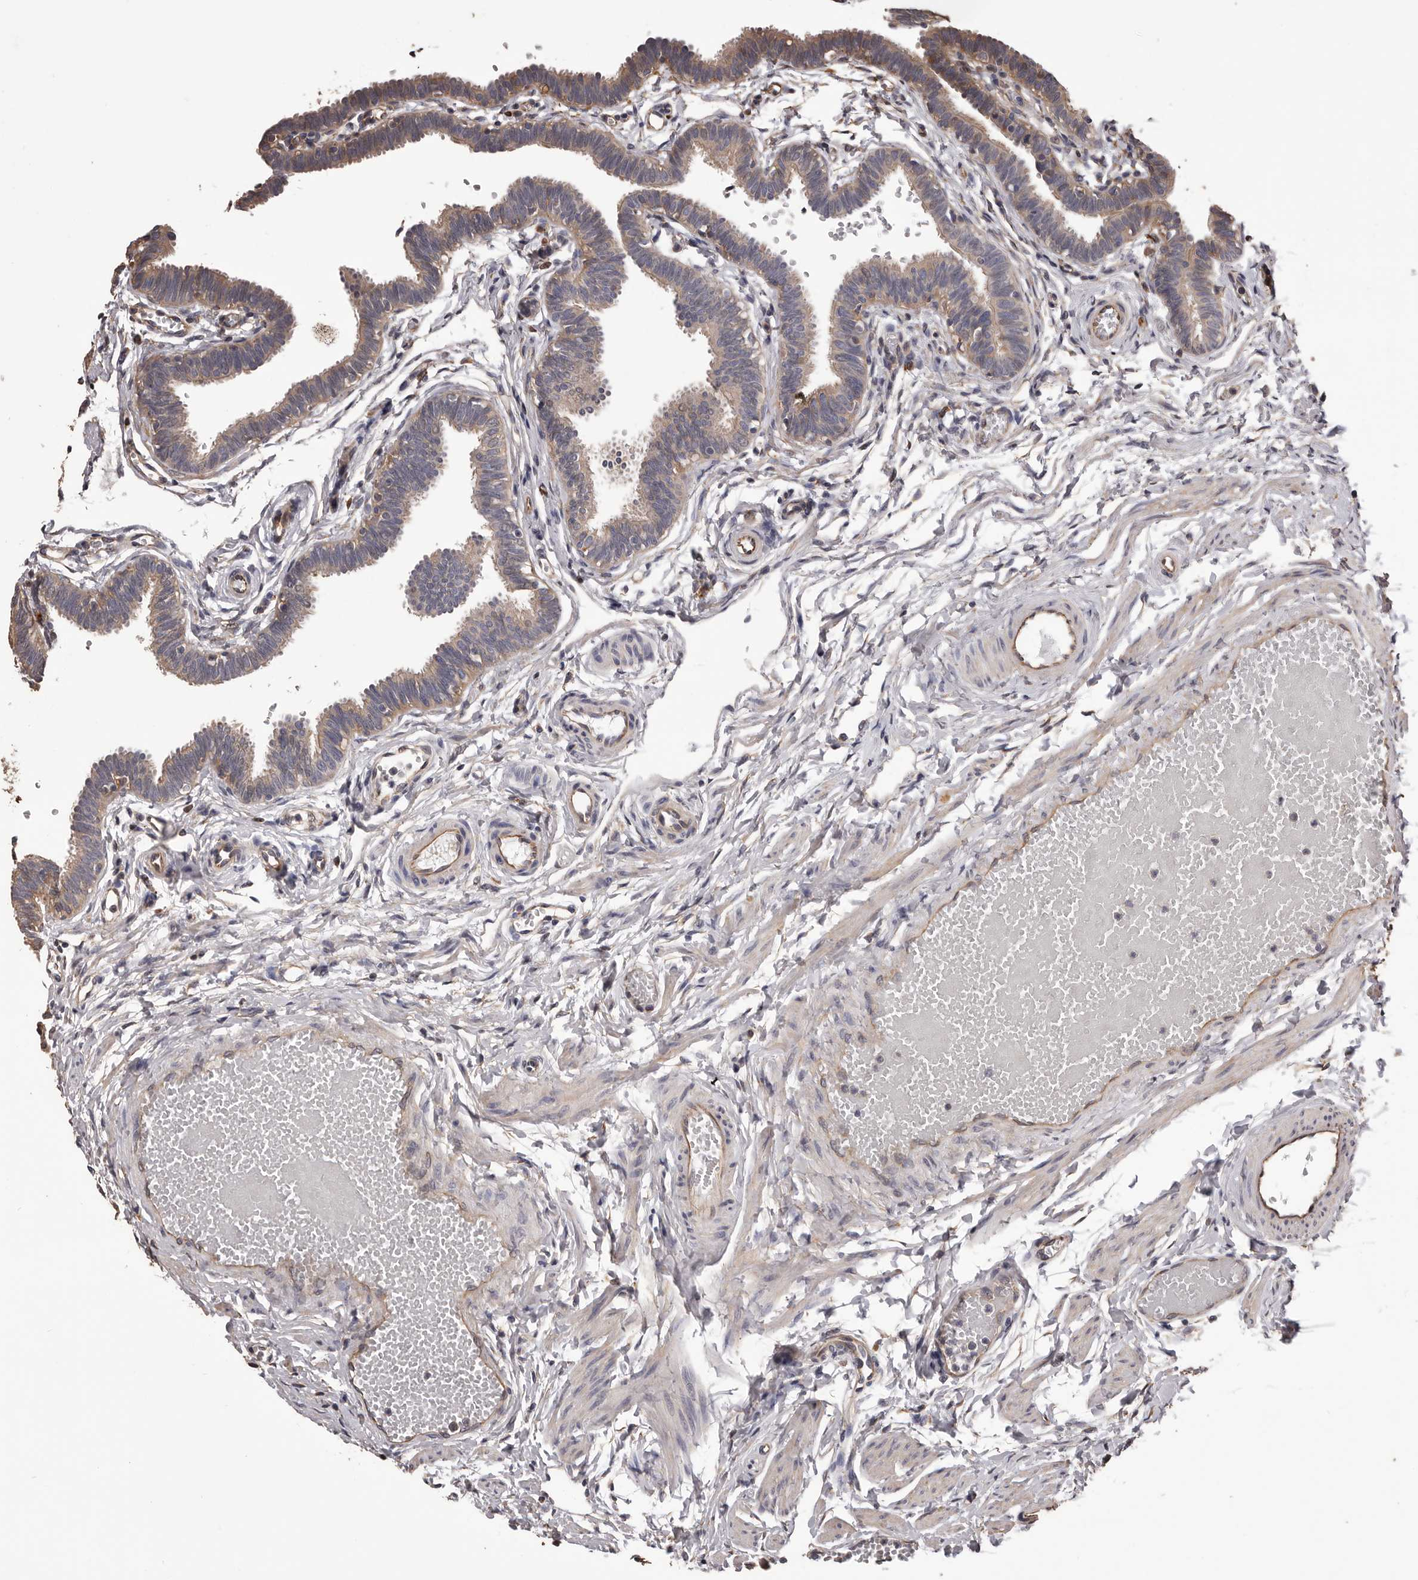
{"staining": {"intensity": "moderate", "quantity": ">75%", "location": "cytoplasmic/membranous"}, "tissue": "fallopian tube", "cell_type": "Glandular cells", "image_type": "normal", "snomed": [{"axis": "morphology", "description": "Normal tissue, NOS"}, {"axis": "topography", "description": "Fallopian tube"}, {"axis": "topography", "description": "Ovary"}], "caption": "Approximately >75% of glandular cells in benign human fallopian tube demonstrate moderate cytoplasmic/membranous protein staining as visualized by brown immunohistochemical staining.", "gene": "CEP104", "patient": {"sex": "female", "age": 23}}